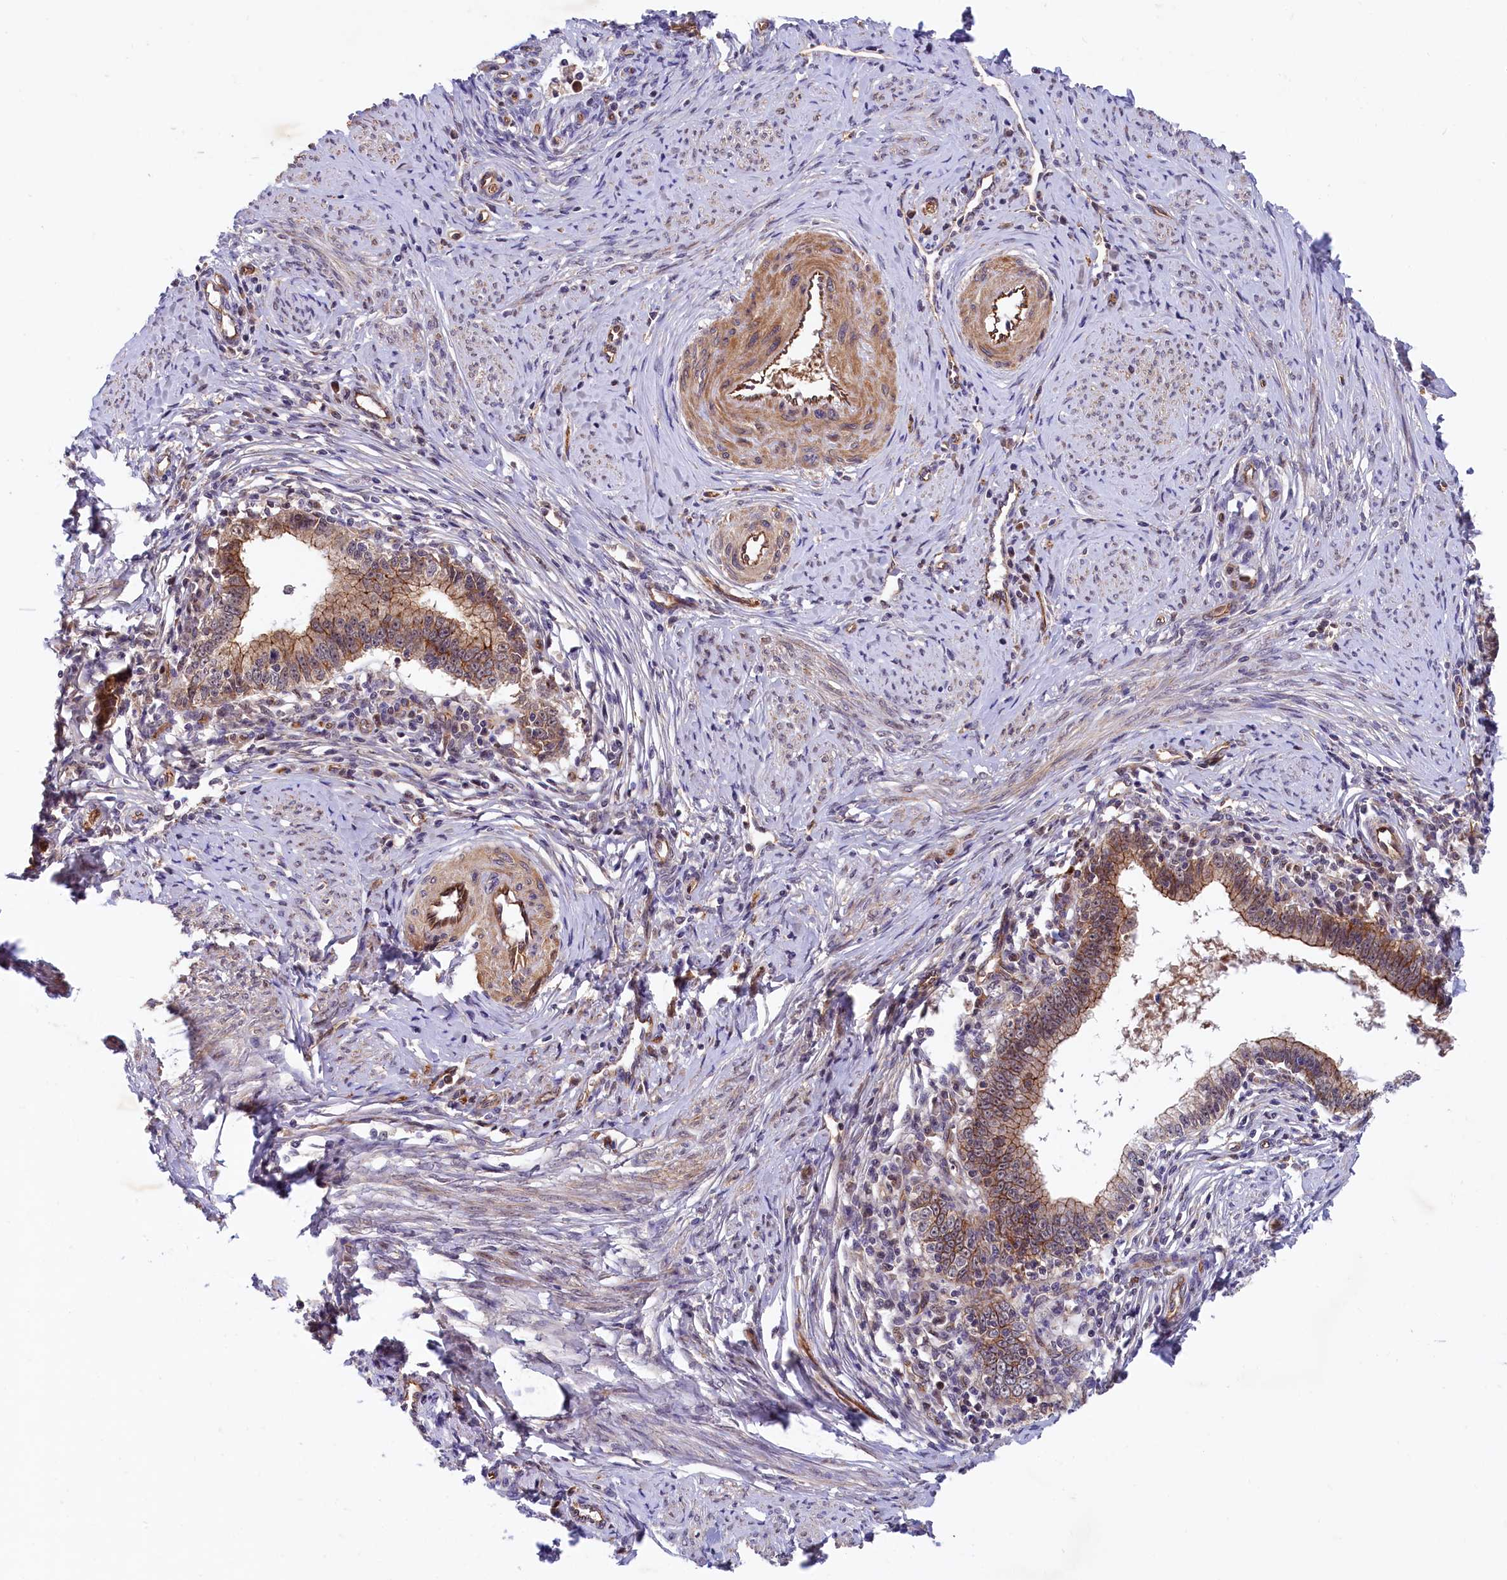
{"staining": {"intensity": "moderate", "quantity": ">75%", "location": "cytoplasmic/membranous"}, "tissue": "cervical cancer", "cell_type": "Tumor cells", "image_type": "cancer", "snomed": [{"axis": "morphology", "description": "Adenocarcinoma, NOS"}, {"axis": "topography", "description": "Cervix"}], "caption": "Tumor cells demonstrate medium levels of moderate cytoplasmic/membranous positivity in about >75% of cells in cervical cancer. Using DAB (brown) and hematoxylin (blue) stains, captured at high magnification using brightfield microscopy.", "gene": "ARL14EP", "patient": {"sex": "female", "age": 36}}